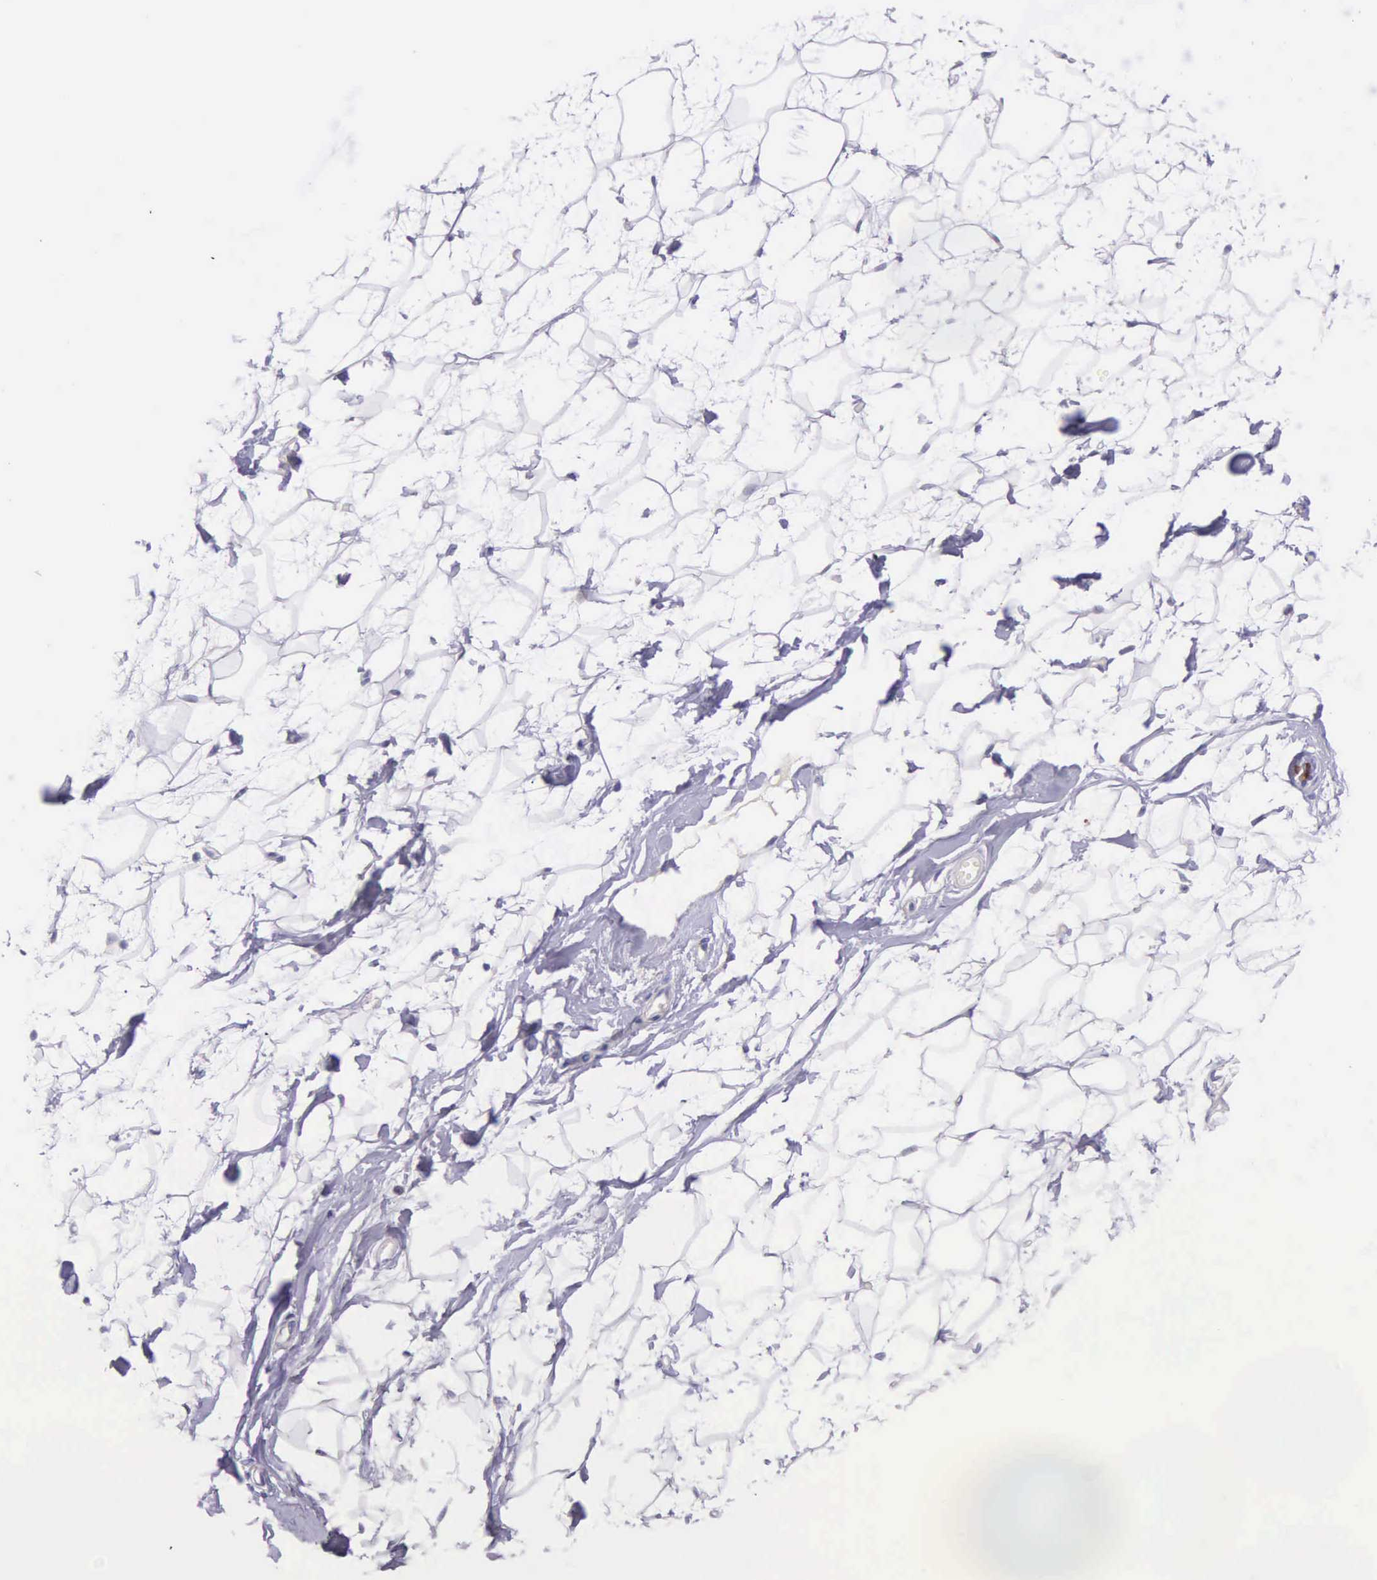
{"staining": {"intensity": "negative", "quantity": "none", "location": "none"}, "tissue": "adipose tissue", "cell_type": "Adipocytes", "image_type": "normal", "snomed": [{"axis": "morphology", "description": "Normal tissue, NOS"}, {"axis": "topography", "description": "Breast"}], "caption": "An immunohistochemistry (IHC) photomicrograph of unremarkable adipose tissue is shown. There is no staining in adipocytes of adipose tissue.", "gene": "THSD7A", "patient": {"sex": "female", "age": 44}}